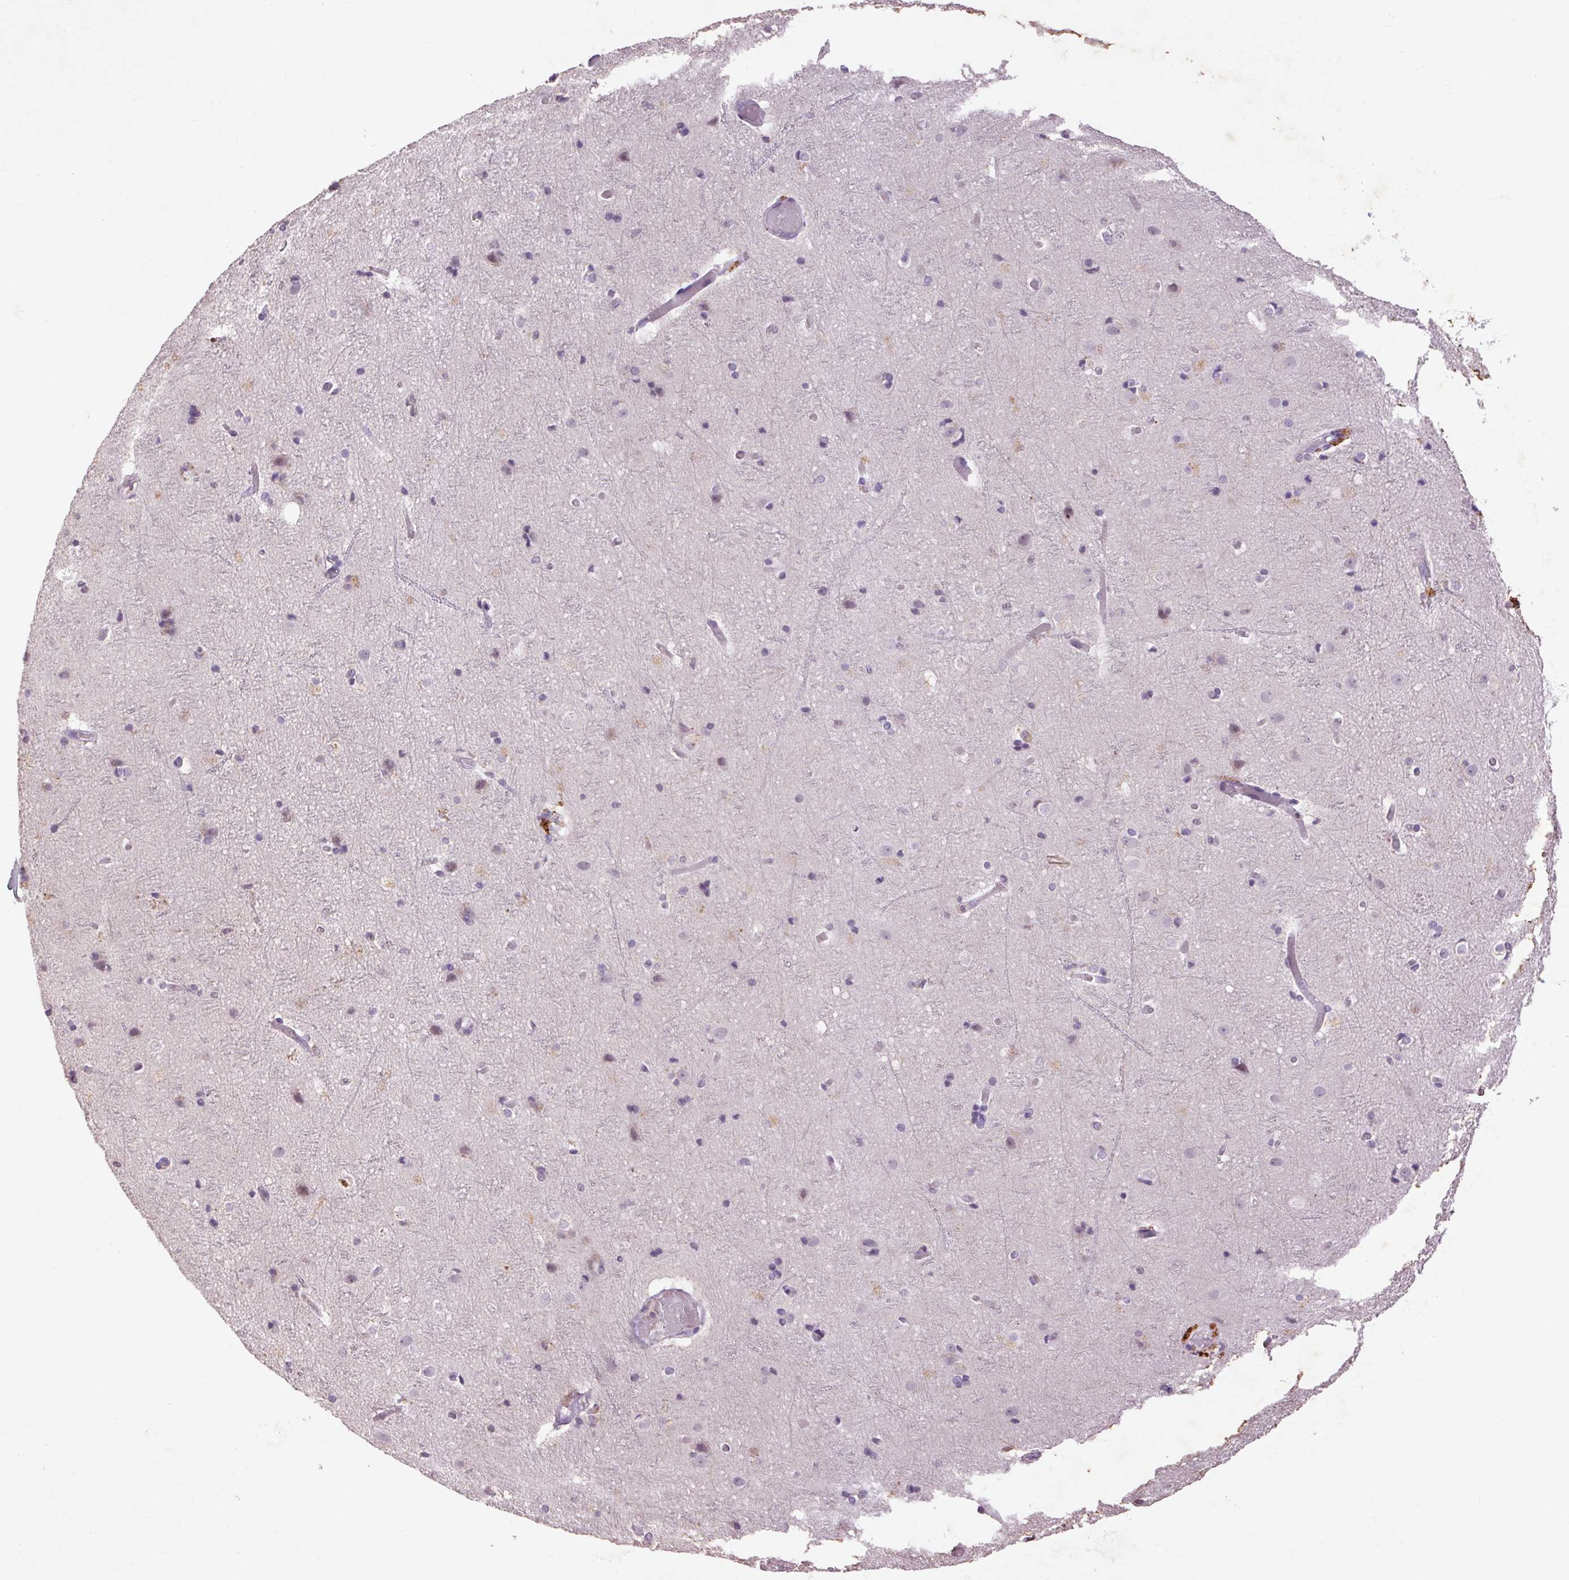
{"staining": {"intensity": "negative", "quantity": "none", "location": "none"}, "tissue": "cerebral cortex", "cell_type": "Endothelial cells", "image_type": "normal", "snomed": [{"axis": "morphology", "description": "Normal tissue, NOS"}, {"axis": "topography", "description": "Cerebral cortex"}], "caption": "DAB (3,3'-diaminobenzidine) immunohistochemical staining of normal cerebral cortex exhibits no significant expression in endothelial cells.", "gene": "FNDC7", "patient": {"sex": "female", "age": 52}}